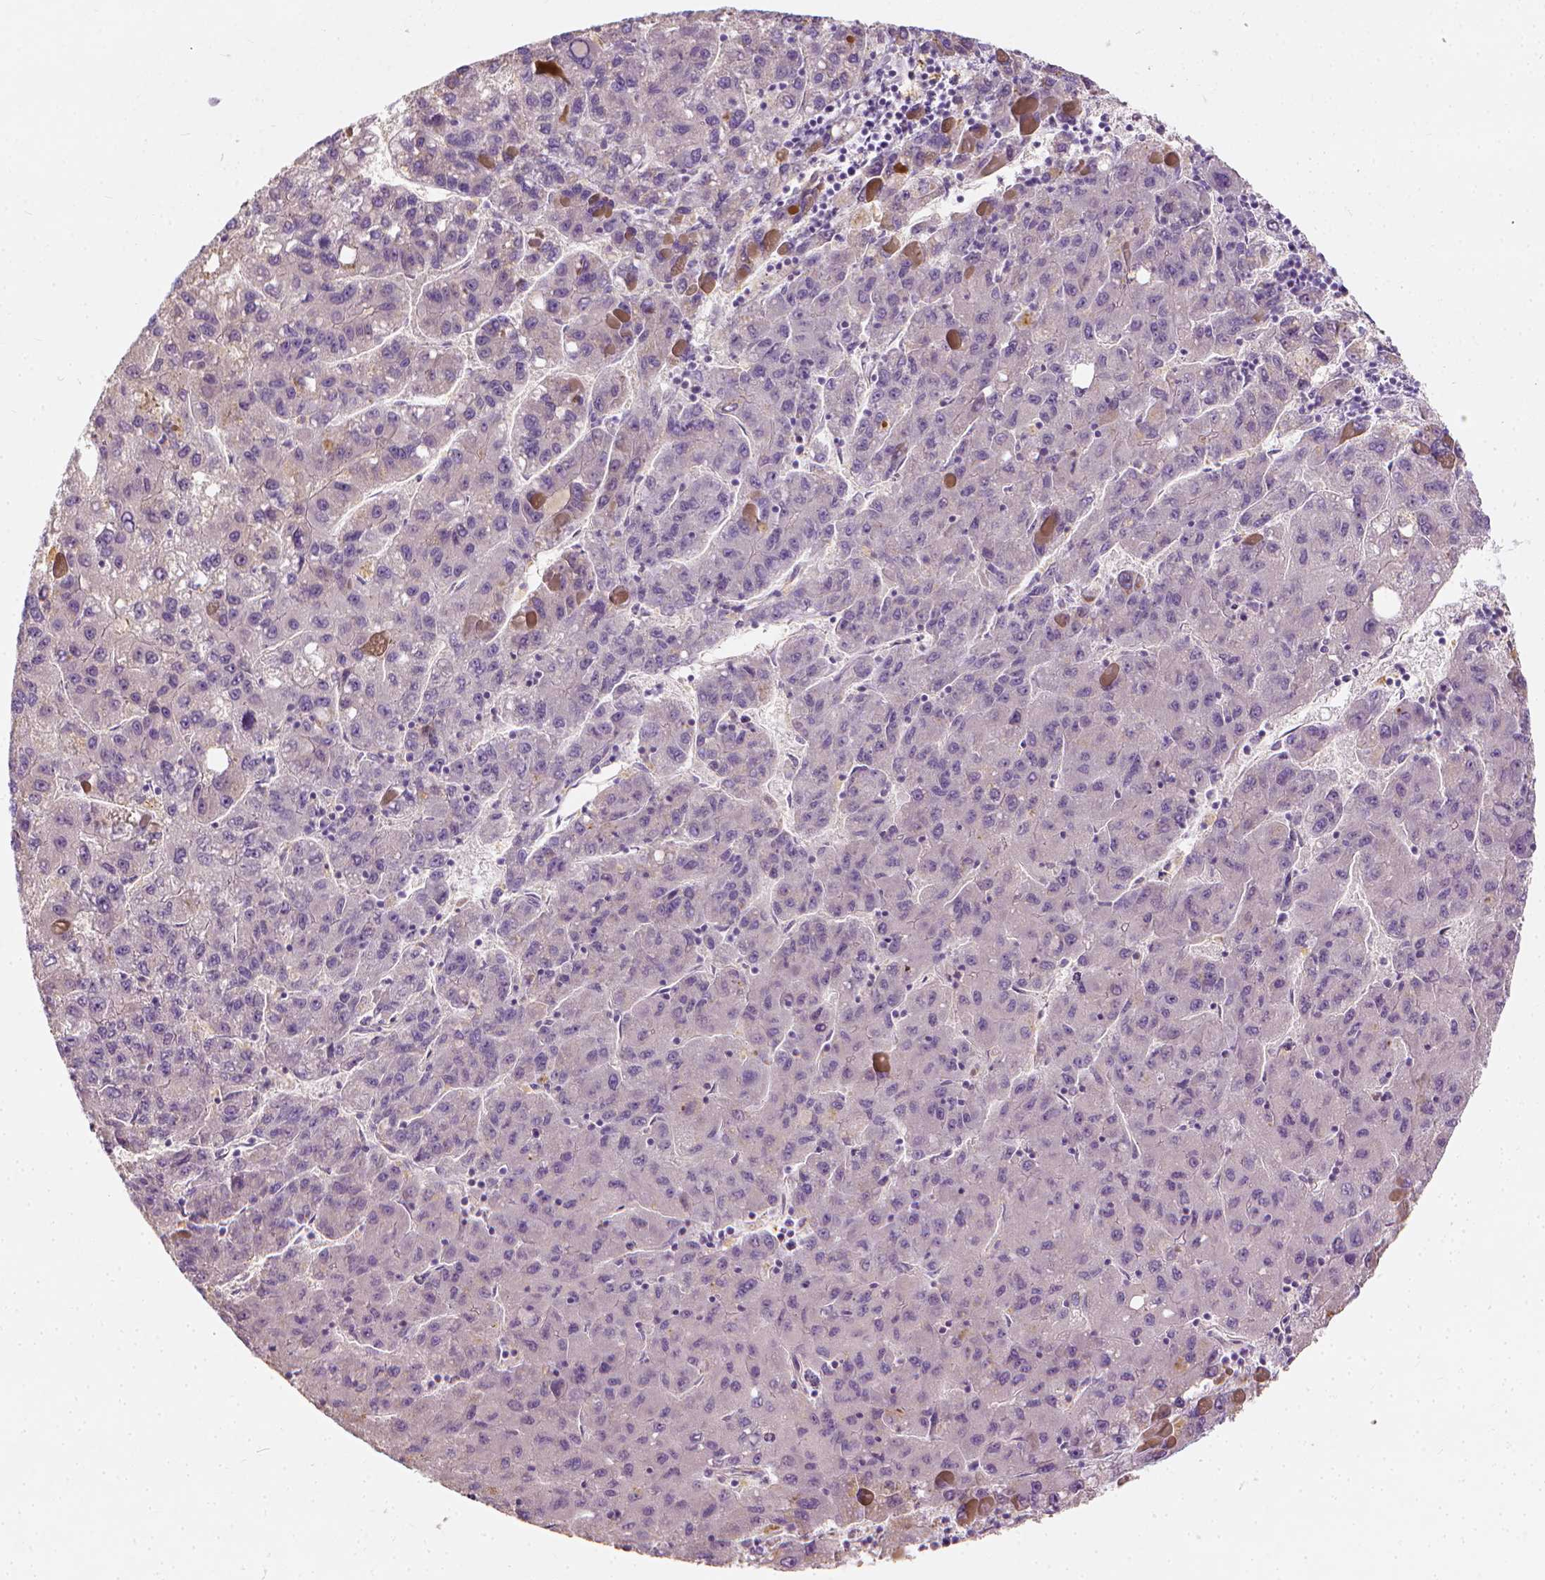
{"staining": {"intensity": "negative", "quantity": "none", "location": "none"}, "tissue": "liver cancer", "cell_type": "Tumor cells", "image_type": "cancer", "snomed": [{"axis": "morphology", "description": "Carcinoma, Hepatocellular, NOS"}, {"axis": "topography", "description": "Liver"}], "caption": "Immunohistochemistry image of human liver cancer stained for a protein (brown), which demonstrates no expression in tumor cells. (Stains: DAB (3,3'-diaminobenzidine) immunohistochemistry with hematoxylin counter stain, Microscopy: brightfield microscopy at high magnification).", "gene": "DHCR24", "patient": {"sex": "female", "age": 82}}